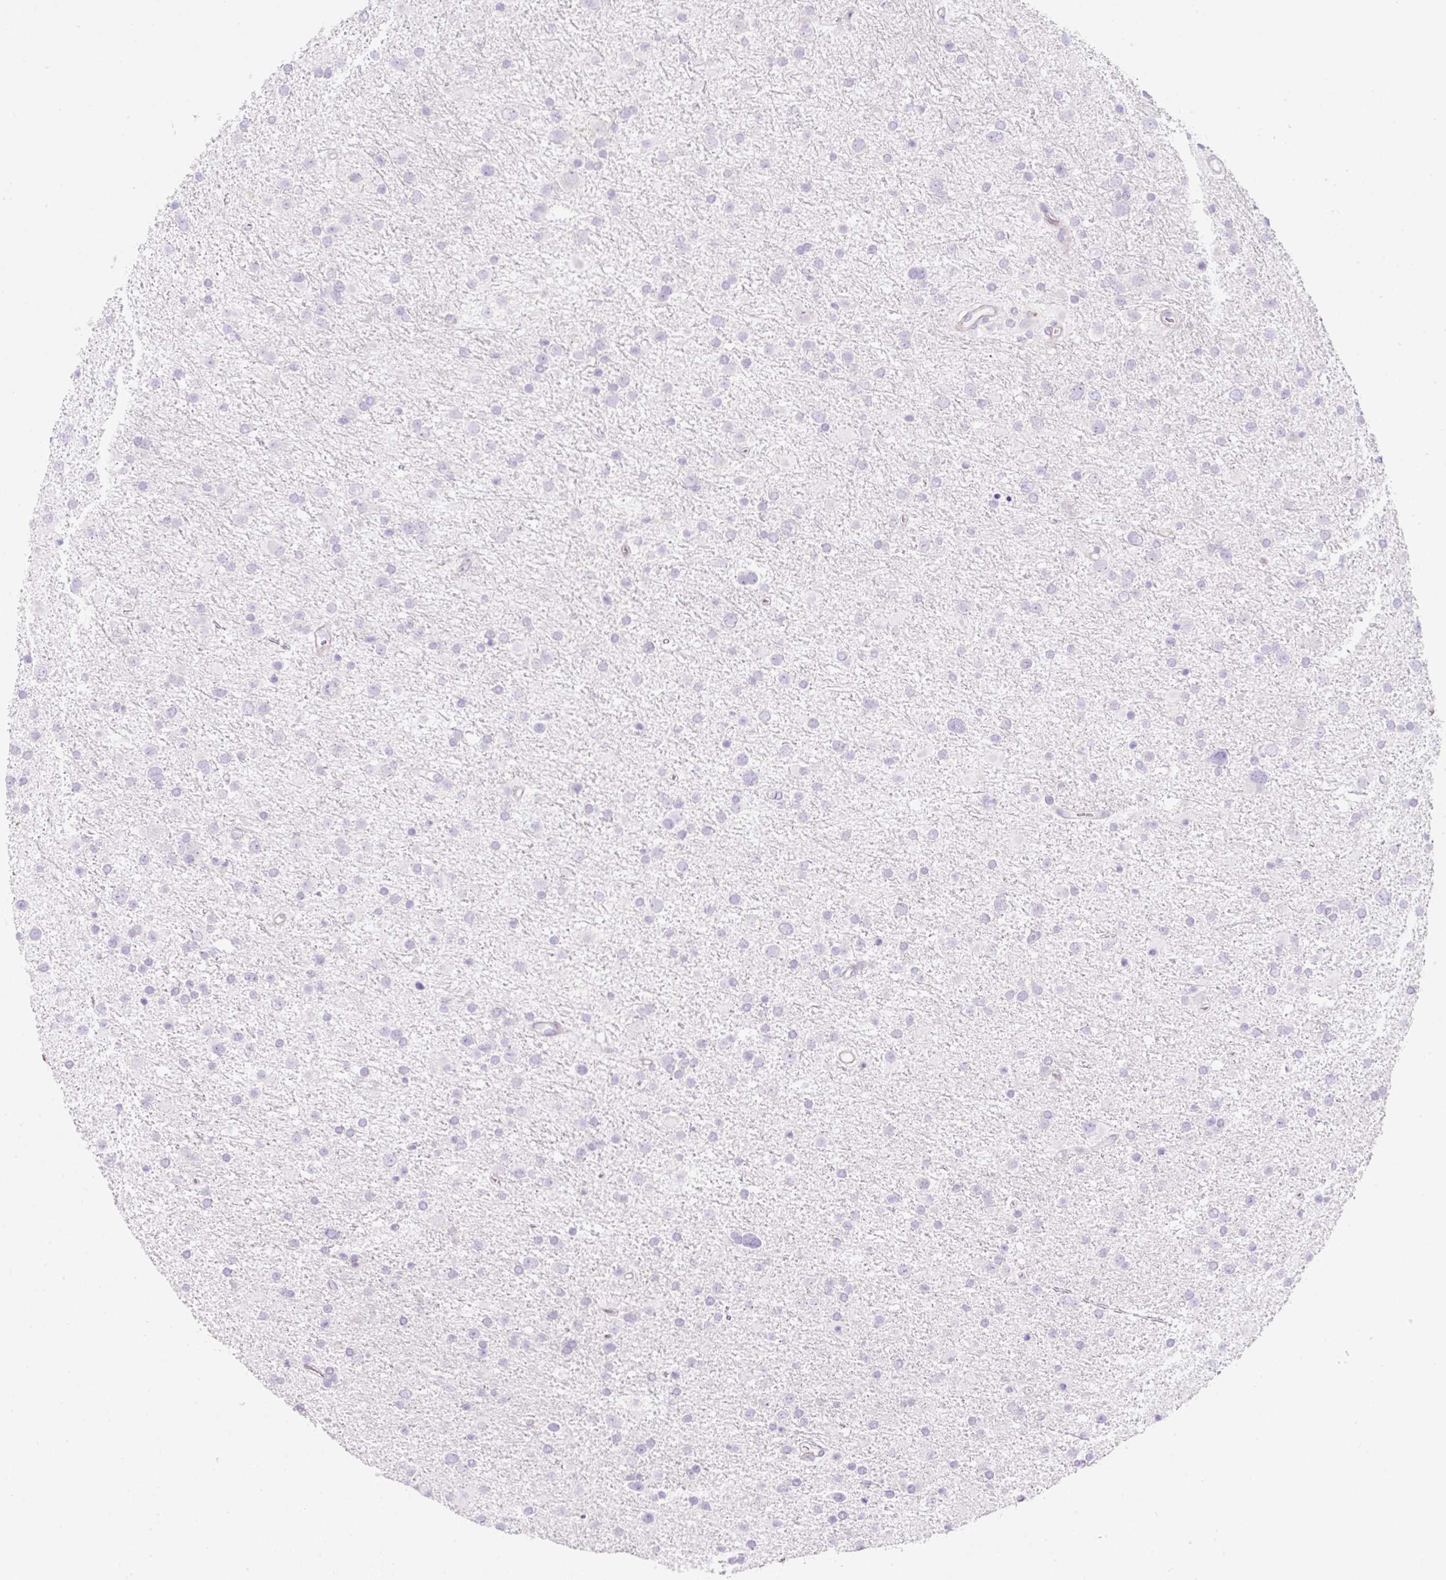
{"staining": {"intensity": "negative", "quantity": "none", "location": "none"}, "tissue": "glioma", "cell_type": "Tumor cells", "image_type": "cancer", "snomed": [{"axis": "morphology", "description": "Glioma, malignant, Low grade"}, {"axis": "topography", "description": "Brain"}], "caption": "Tumor cells show no significant protein positivity in malignant glioma (low-grade).", "gene": "ERAP2", "patient": {"sex": "female", "age": 32}}